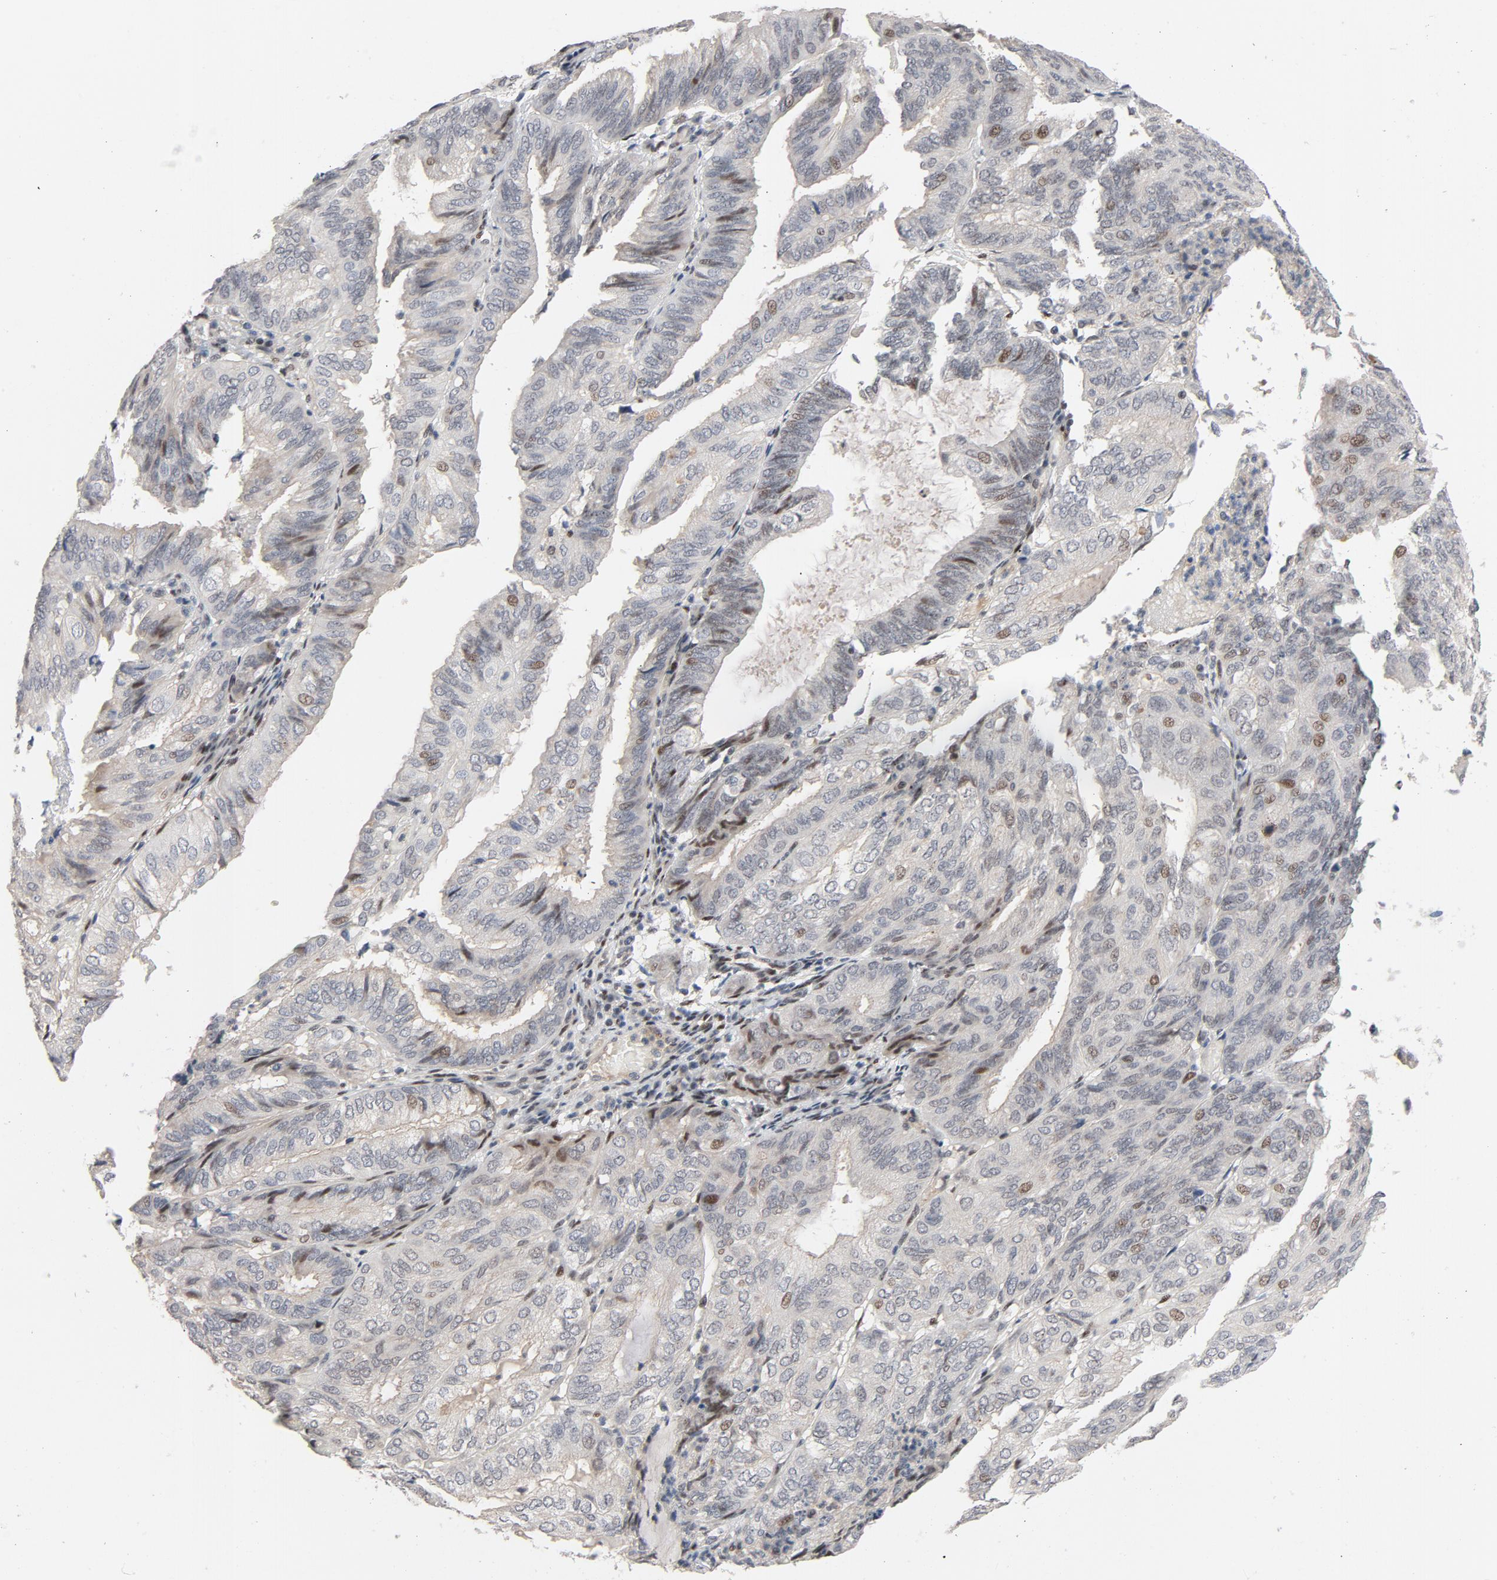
{"staining": {"intensity": "weak", "quantity": "25%-75%", "location": "nuclear"}, "tissue": "endometrial cancer", "cell_type": "Tumor cells", "image_type": "cancer", "snomed": [{"axis": "morphology", "description": "Adenocarcinoma, NOS"}, {"axis": "topography", "description": "Endometrium"}], "caption": "The immunohistochemical stain highlights weak nuclear positivity in tumor cells of adenocarcinoma (endometrial) tissue.", "gene": "FSCB", "patient": {"sex": "female", "age": 59}}